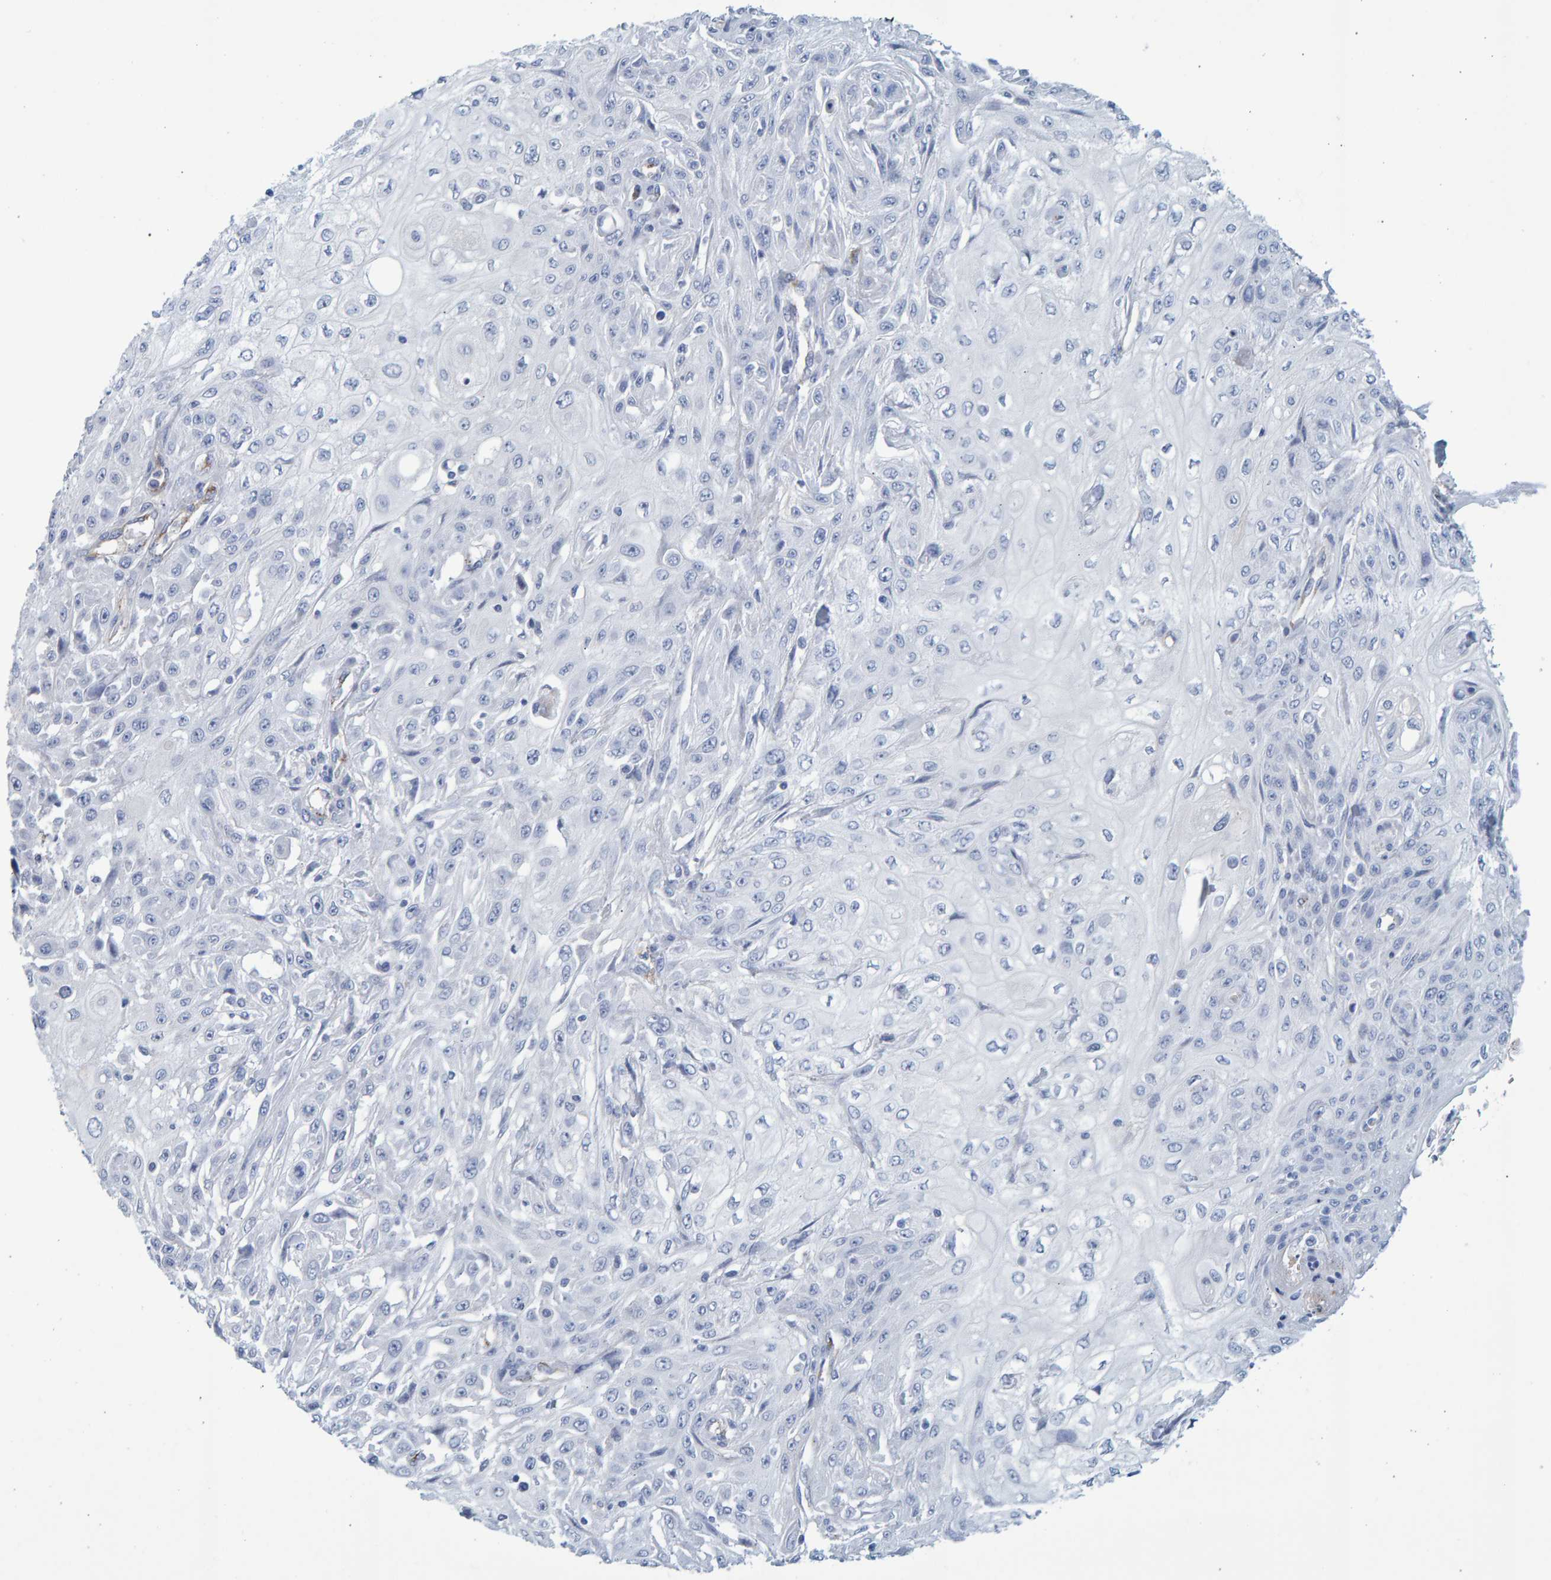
{"staining": {"intensity": "negative", "quantity": "none", "location": "none"}, "tissue": "skin cancer", "cell_type": "Tumor cells", "image_type": "cancer", "snomed": [{"axis": "morphology", "description": "Squamous cell carcinoma, NOS"}, {"axis": "morphology", "description": "Squamous cell carcinoma, metastatic, NOS"}, {"axis": "topography", "description": "Skin"}, {"axis": "topography", "description": "Lymph node"}], "caption": "Tumor cells are negative for protein expression in human metastatic squamous cell carcinoma (skin).", "gene": "SLC34A3", "patient": {"sex": "male", "age": 75}}